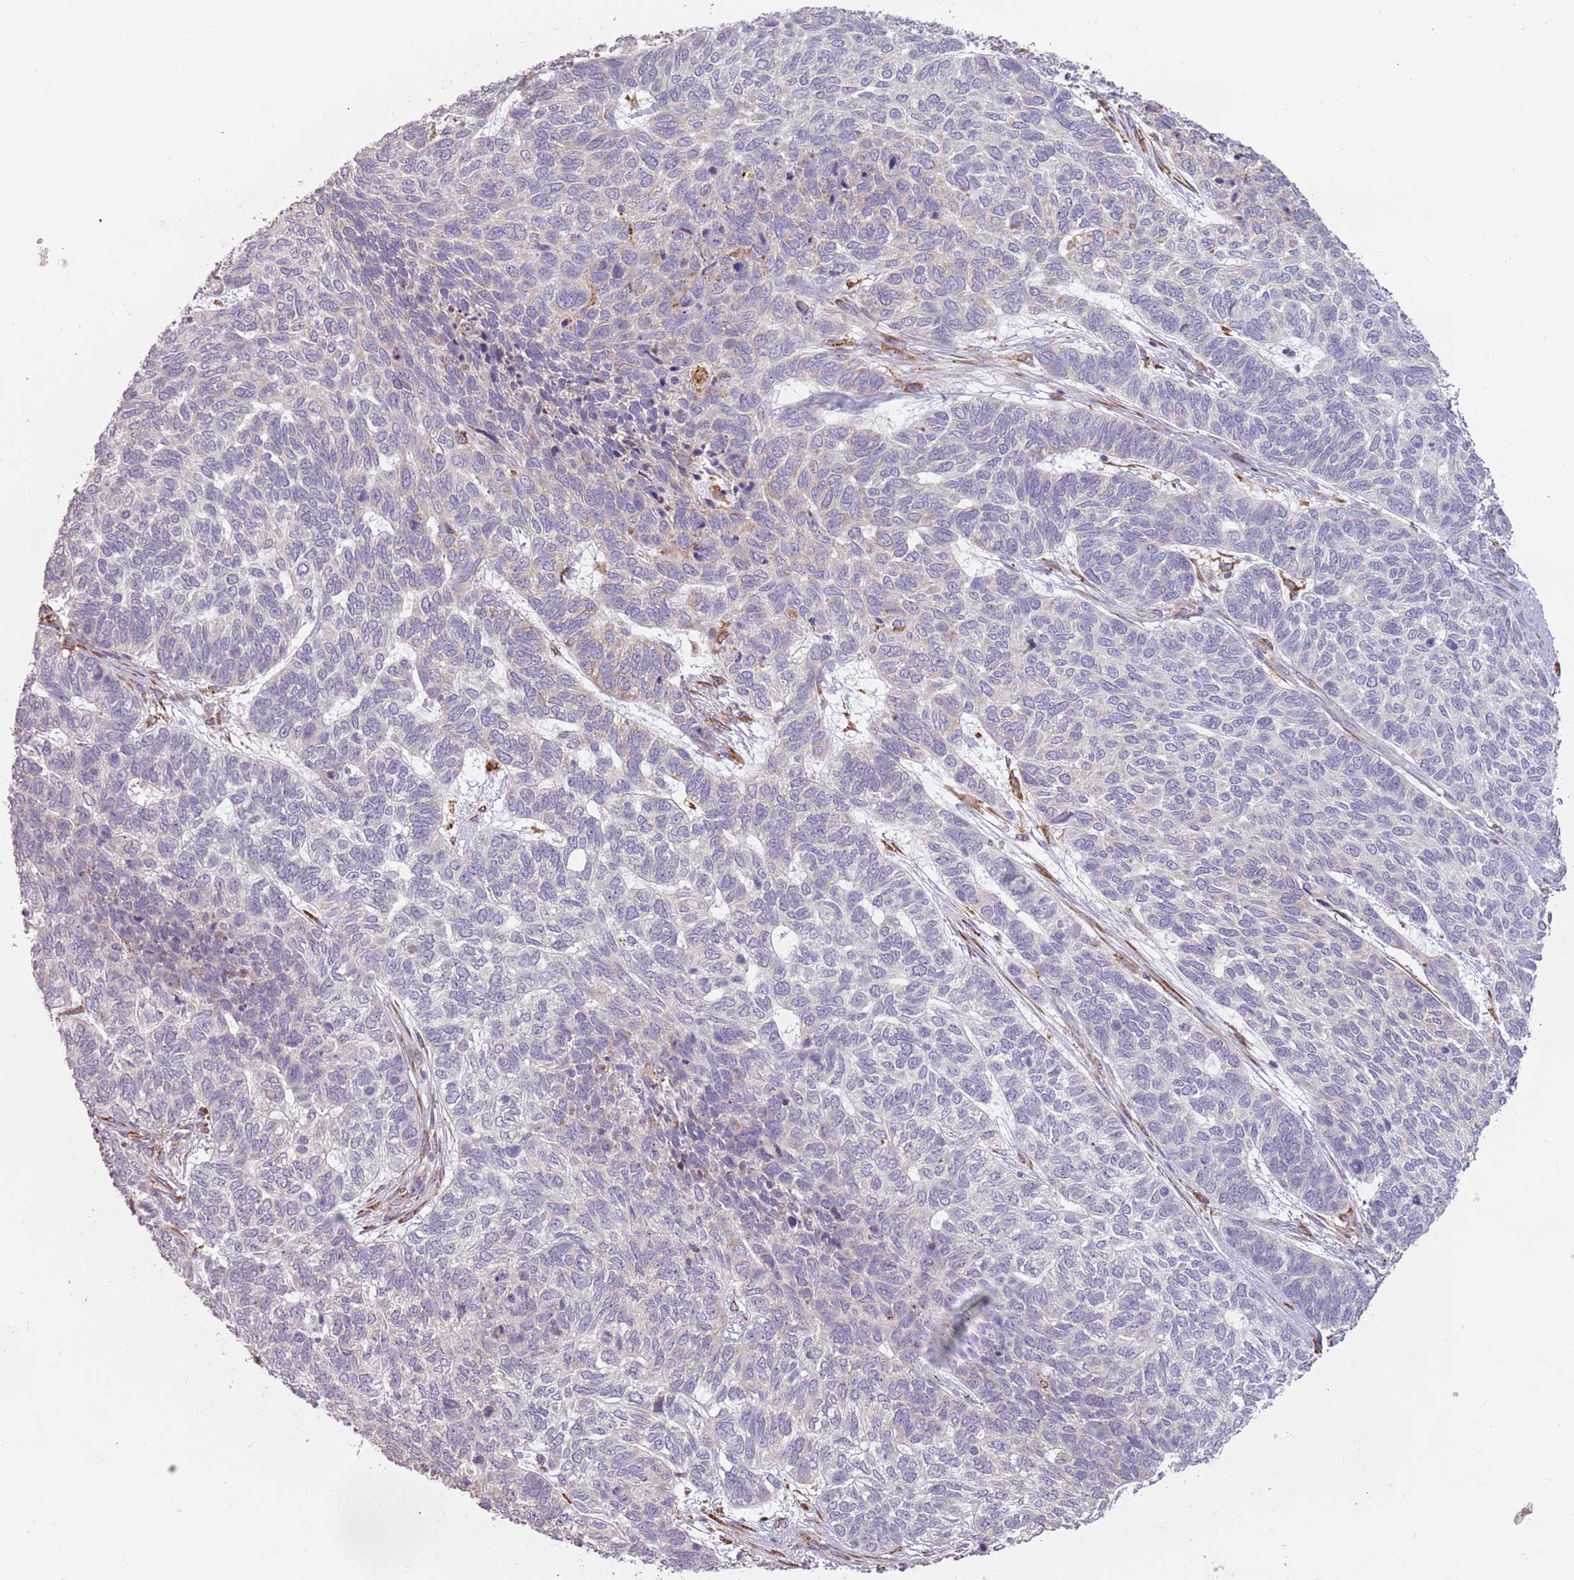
{"staining": {"intensity": "negative", "quantity": "none", "location": "none"}, "tissue": "skin cancer", "cell_type": "Tumor cells", "image_type": "cancer", "snomed": [{"axis": "morphology", "description": "Basal cell carcinoma"}, {"axis": "topography", "description": "Skin"}], "caption": "This is a histopathology image of IHC staining of skin basal cell carcinoma, which shows no staining in tumor cells. (DAB immunohistochemistry with hematoxylin counter stain).", "gene": "RPS9", "patient": {"sex": "female", "age": 65}}